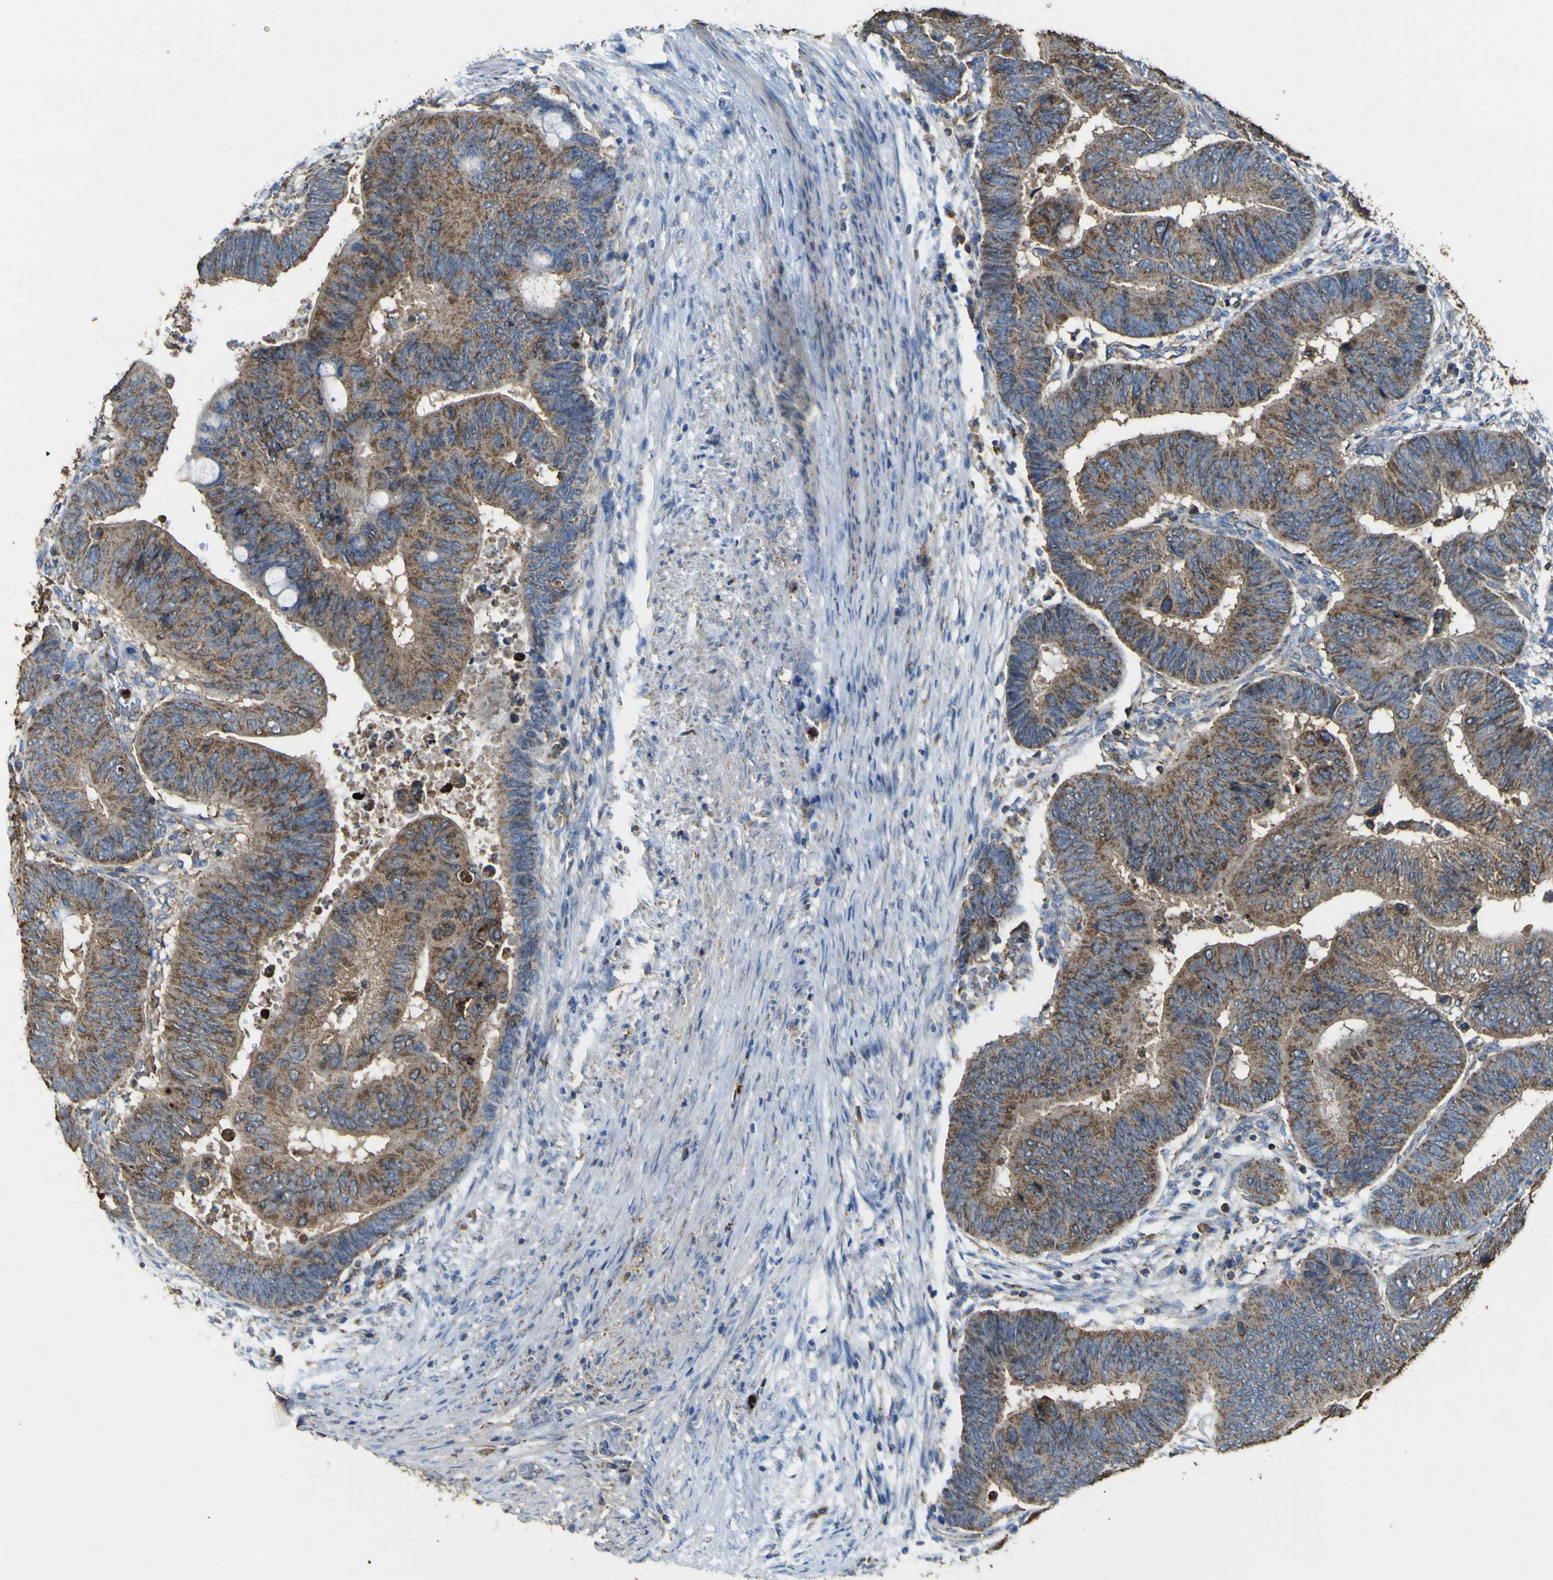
{"staining": {"intensity": "strong", "quantity": ">75%", "location": "cytoplasmic/membranous"}, "tissue": "colorectal cancer", "cell_type": "Tumor cells", "image_type": "cancer", "snomed": [{"axis": "morphology", "description": "Normal tissue, NOS"}, {"axis": "morphology", "description": "Adenocarcinoma, NOS"}, {"axis": "topography", "description": "Rectum"}, {"axis": "topography", "description": "Peripheral nerve tissue"}], "caption": "Tumor cells demonstrate high levels of strong cytoplasmic/membranous staining in about >75% of cells in human colorectal adenocarcinoma.", "gene": "ACSL3", "patient": {"sex": "male", "age": 92}}